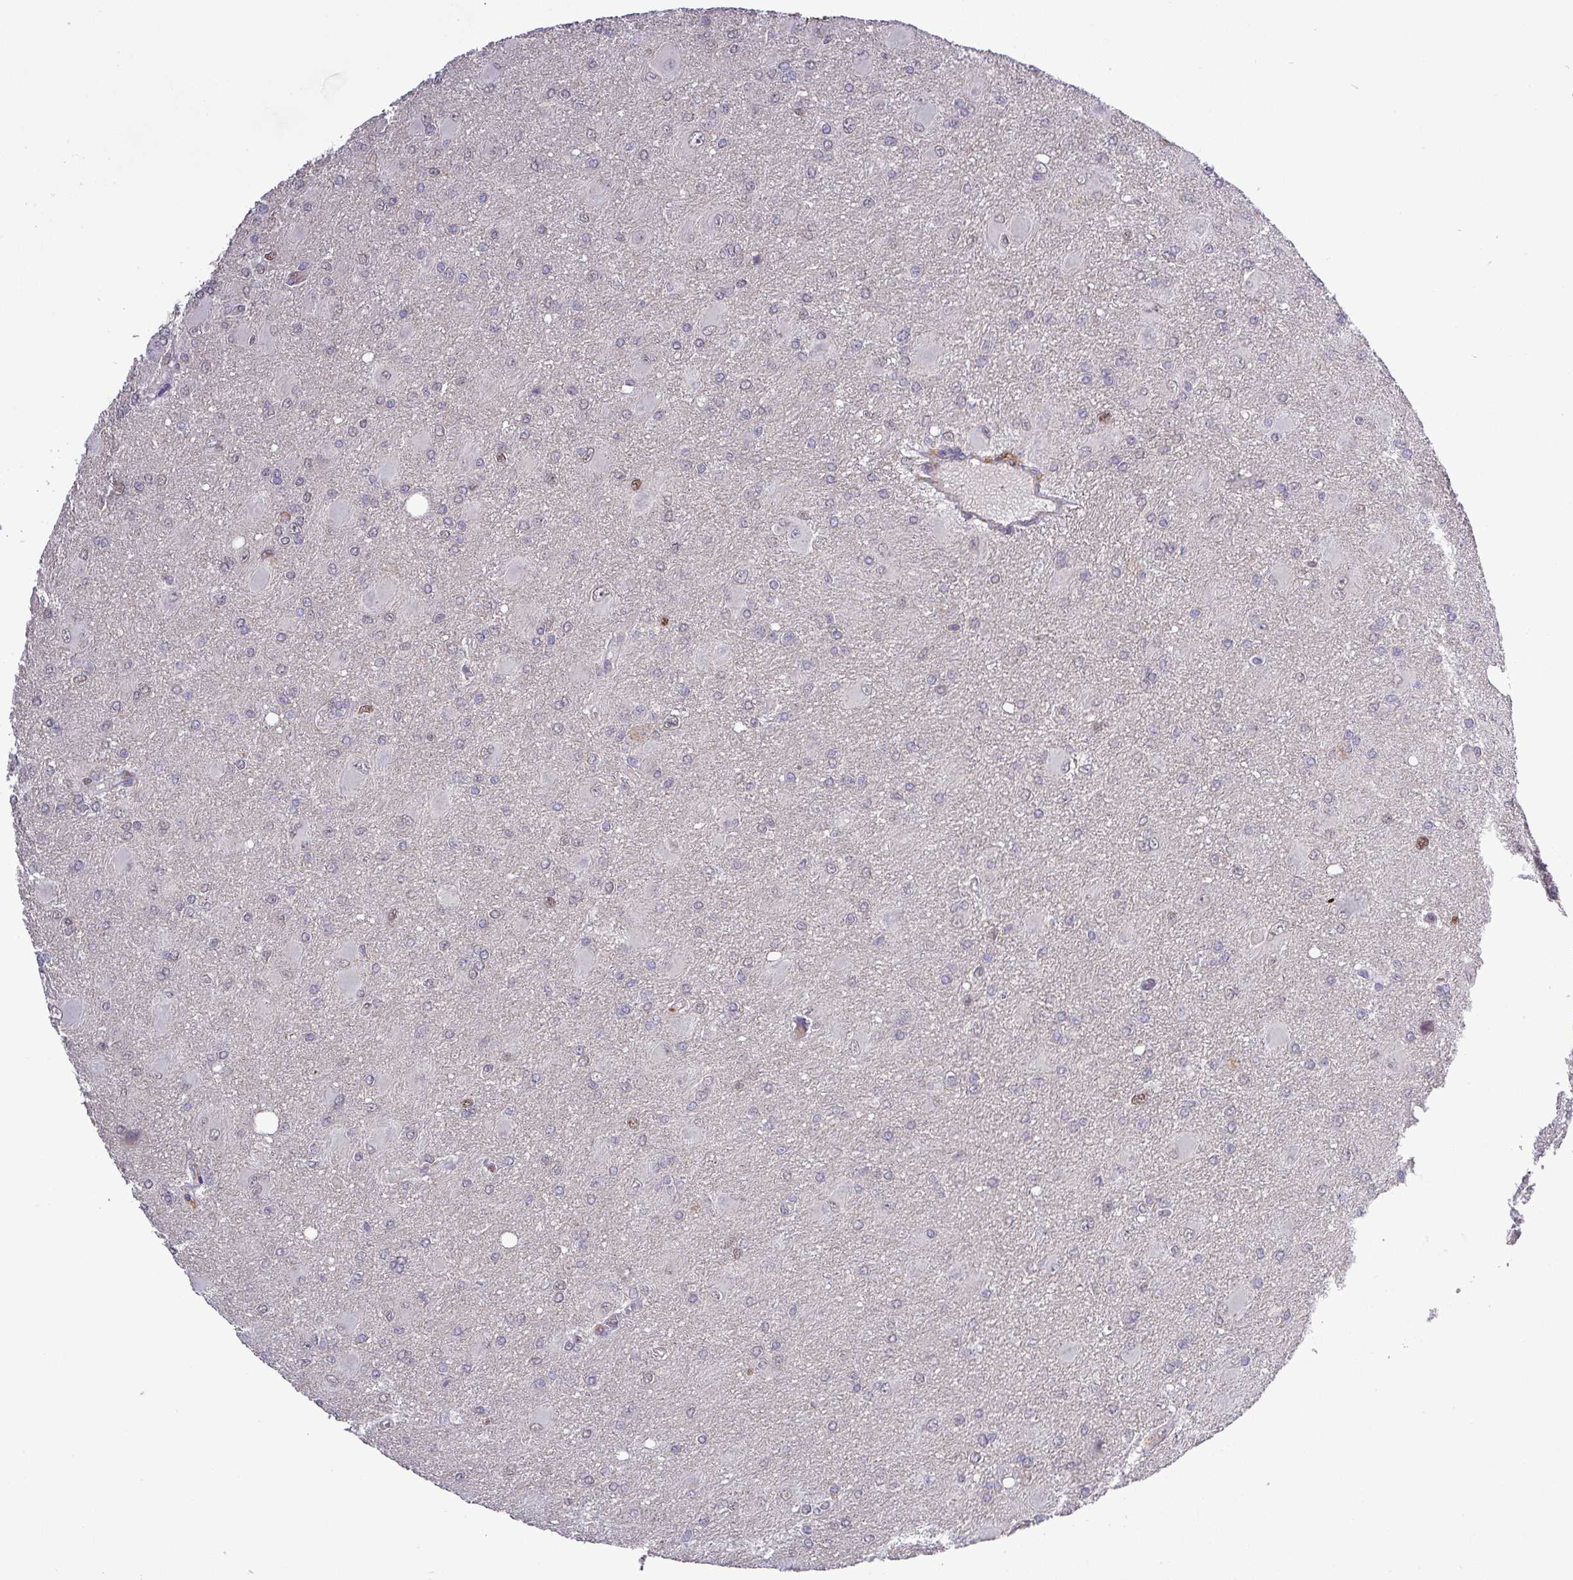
{"staining": {"intensity": "negative", "quantity": "none", "location": "none"}, "tissue": "glioma", "cell_type": "Tumor cells", "image_type": "cancer", "snomed": [{"axis": "morphology", "description": "Glioma, malignant, High grade"}, {"axis": "topography", "description": "Brain"}], "caption": "The micrograph displays no staining of tumor cells in glioma.", "gene": "TPRA1", "patient": {"sex": "male", "age": 67}}